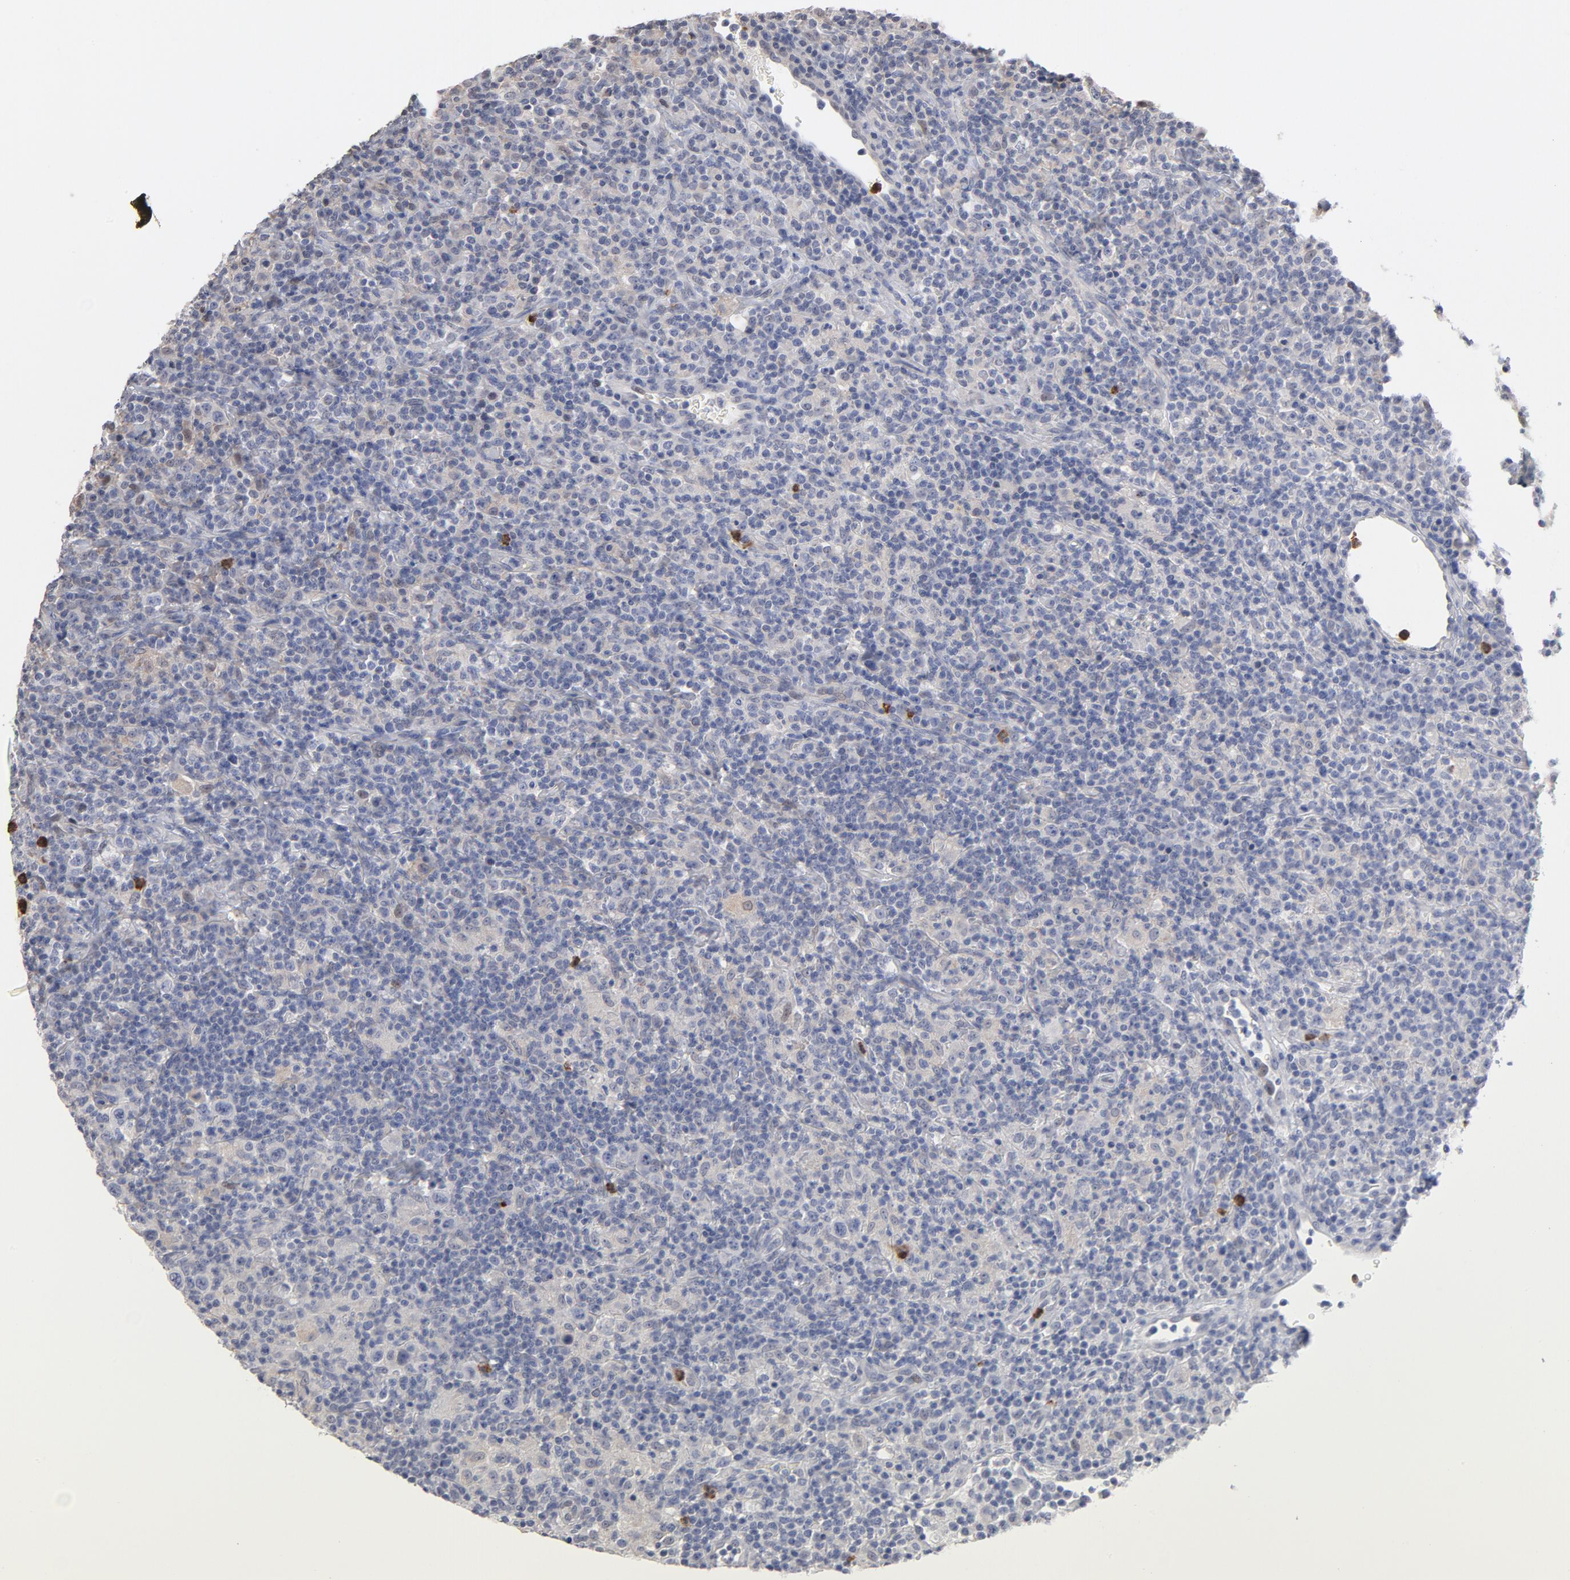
{"staining": {"intensity": "weak", "quantity": "<25%", "location": "cytoplasmic/membranous,nuclear"}, "tissue": "lymphoma", "cell_type": "Tumor cells", "image_type": "cancer", "snomed": [{"axis": "morphology", "description": "Hodgkin's disease, NOS"}, {"axis": "topography", "description": "Lymph node"}], "caption": "Immunohistochemistry micrograph of human Hodgkin's disease stained for a protein (brown), which exhibits no expression in tumor cells. (DAB immunohistochemistry (IHC) with hematoxylin counter stain).", "gene": "PNMA1", "patient": {"sex": "male", "age": 65}}